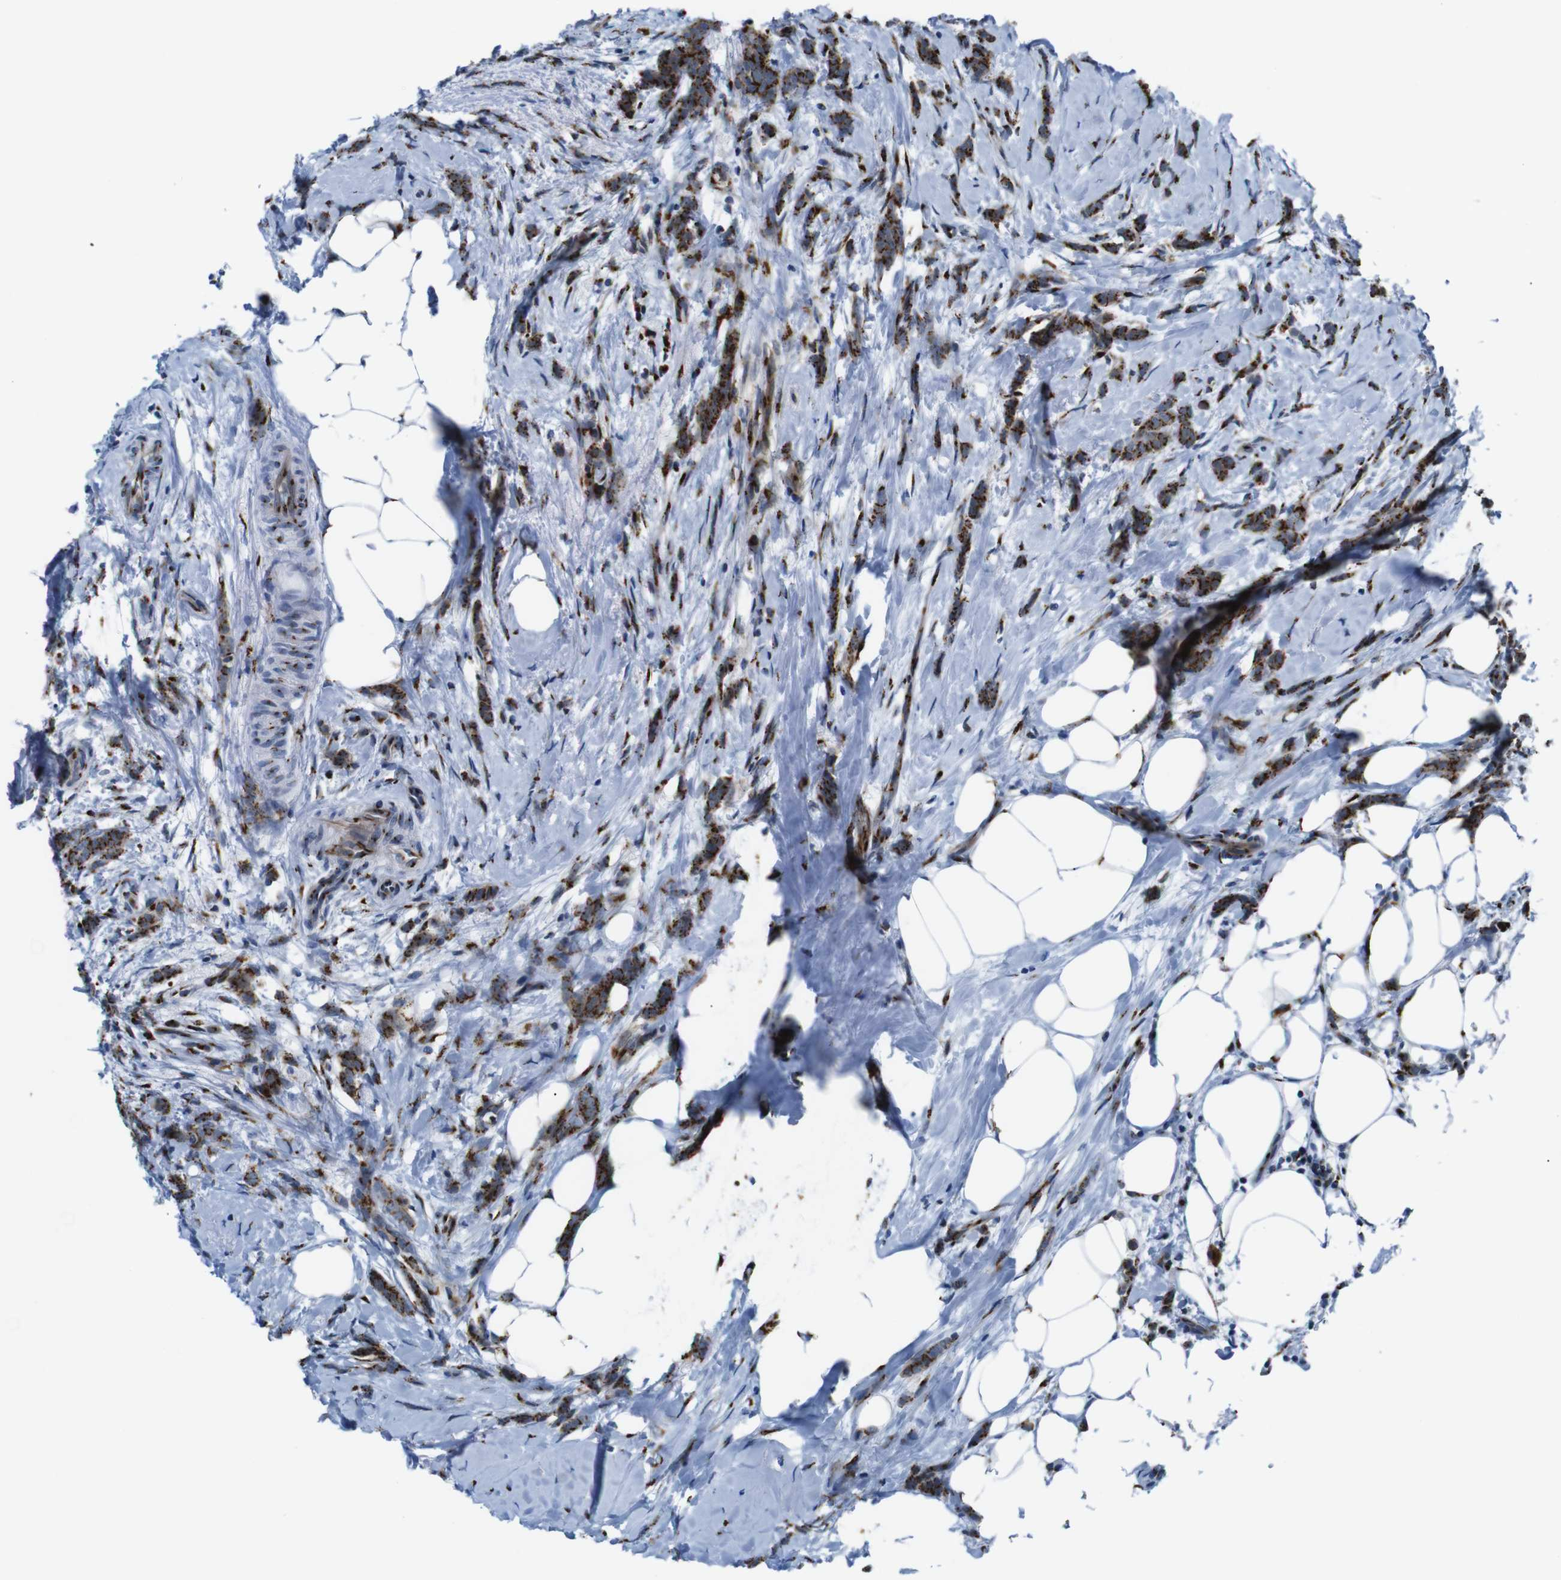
{"staining": {"intensity": "strong", "quantity": ">75%", "location": "cytoplasmic/membranous"}, "tissue": "breast cancer", "cell_type": "Tumor cells", "image_type": "cancer", "snomed": [{"axis": "morphology", "description": "Lobular carcinoma, in situ"}, {"axis": "morphology", "description": "Lobular carcinoma"}, {"axis": "topography", "description": "Breast"}], "caption": "Protein expression analysis of breast cancer exhibits strong cytoplasmic/membranous positivity in about >75% of tumor cells. (brown staining indicates protein expression, while blue staining denotes nuclei).", "gene": "TGOLN2", "patient": {"sex": "female", "age": 41}}